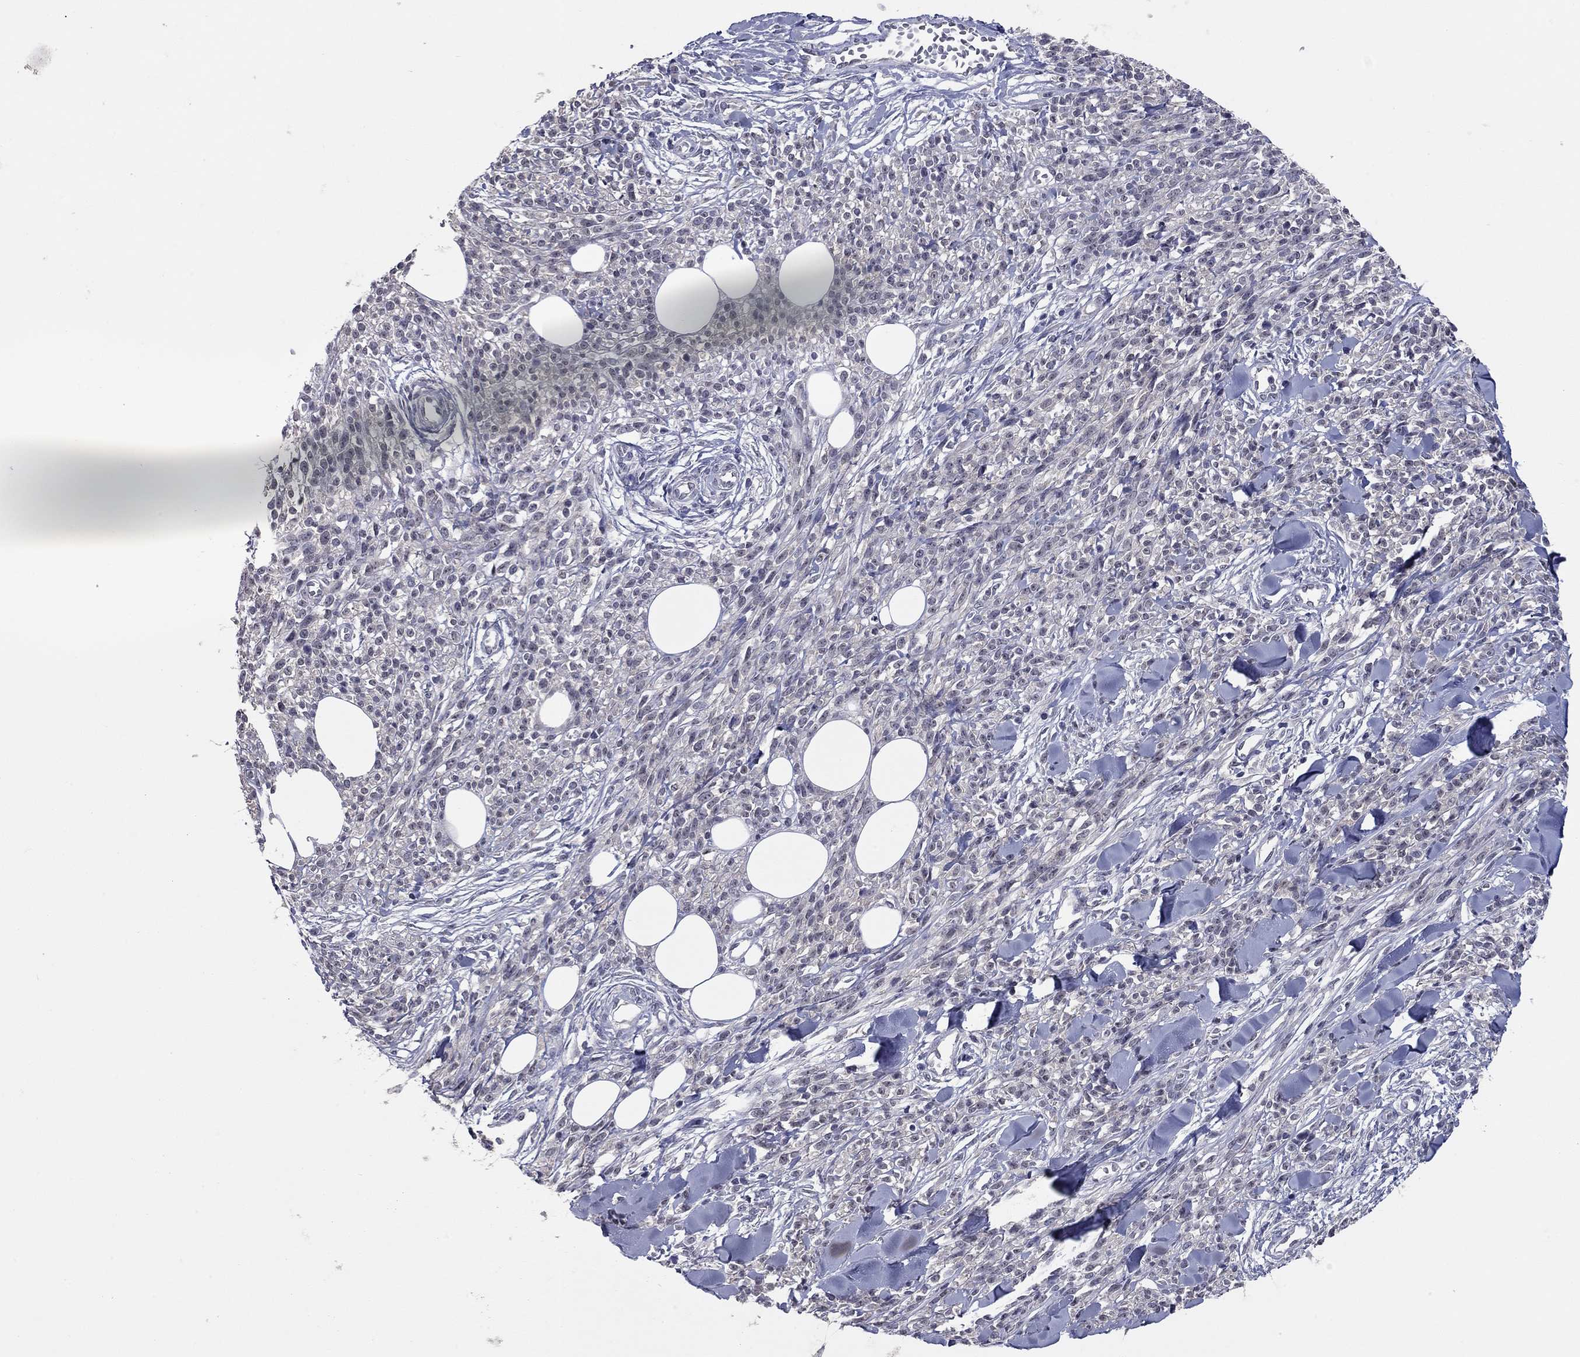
{"staining": {"intensity": "negative", "quantity": "none", "location": "none"}, "tissue": "melanoma", "cell_type": "Tumor cells", "image_type": "cancer", "snomed": [{"axis": "morphology", "description": "Malignant melanoma, NOS"}, {"axis": "topography", "description": "Skin"}, {"axis": "topography", "description": "Skin of trunk"}], "caption": "The micrograph shows no significant expression in tumor cells of malignant melanoma. Nuclei are stained in blue.", "gene": "SHOC2", "patient": {"sex": "male", "age": 74}}